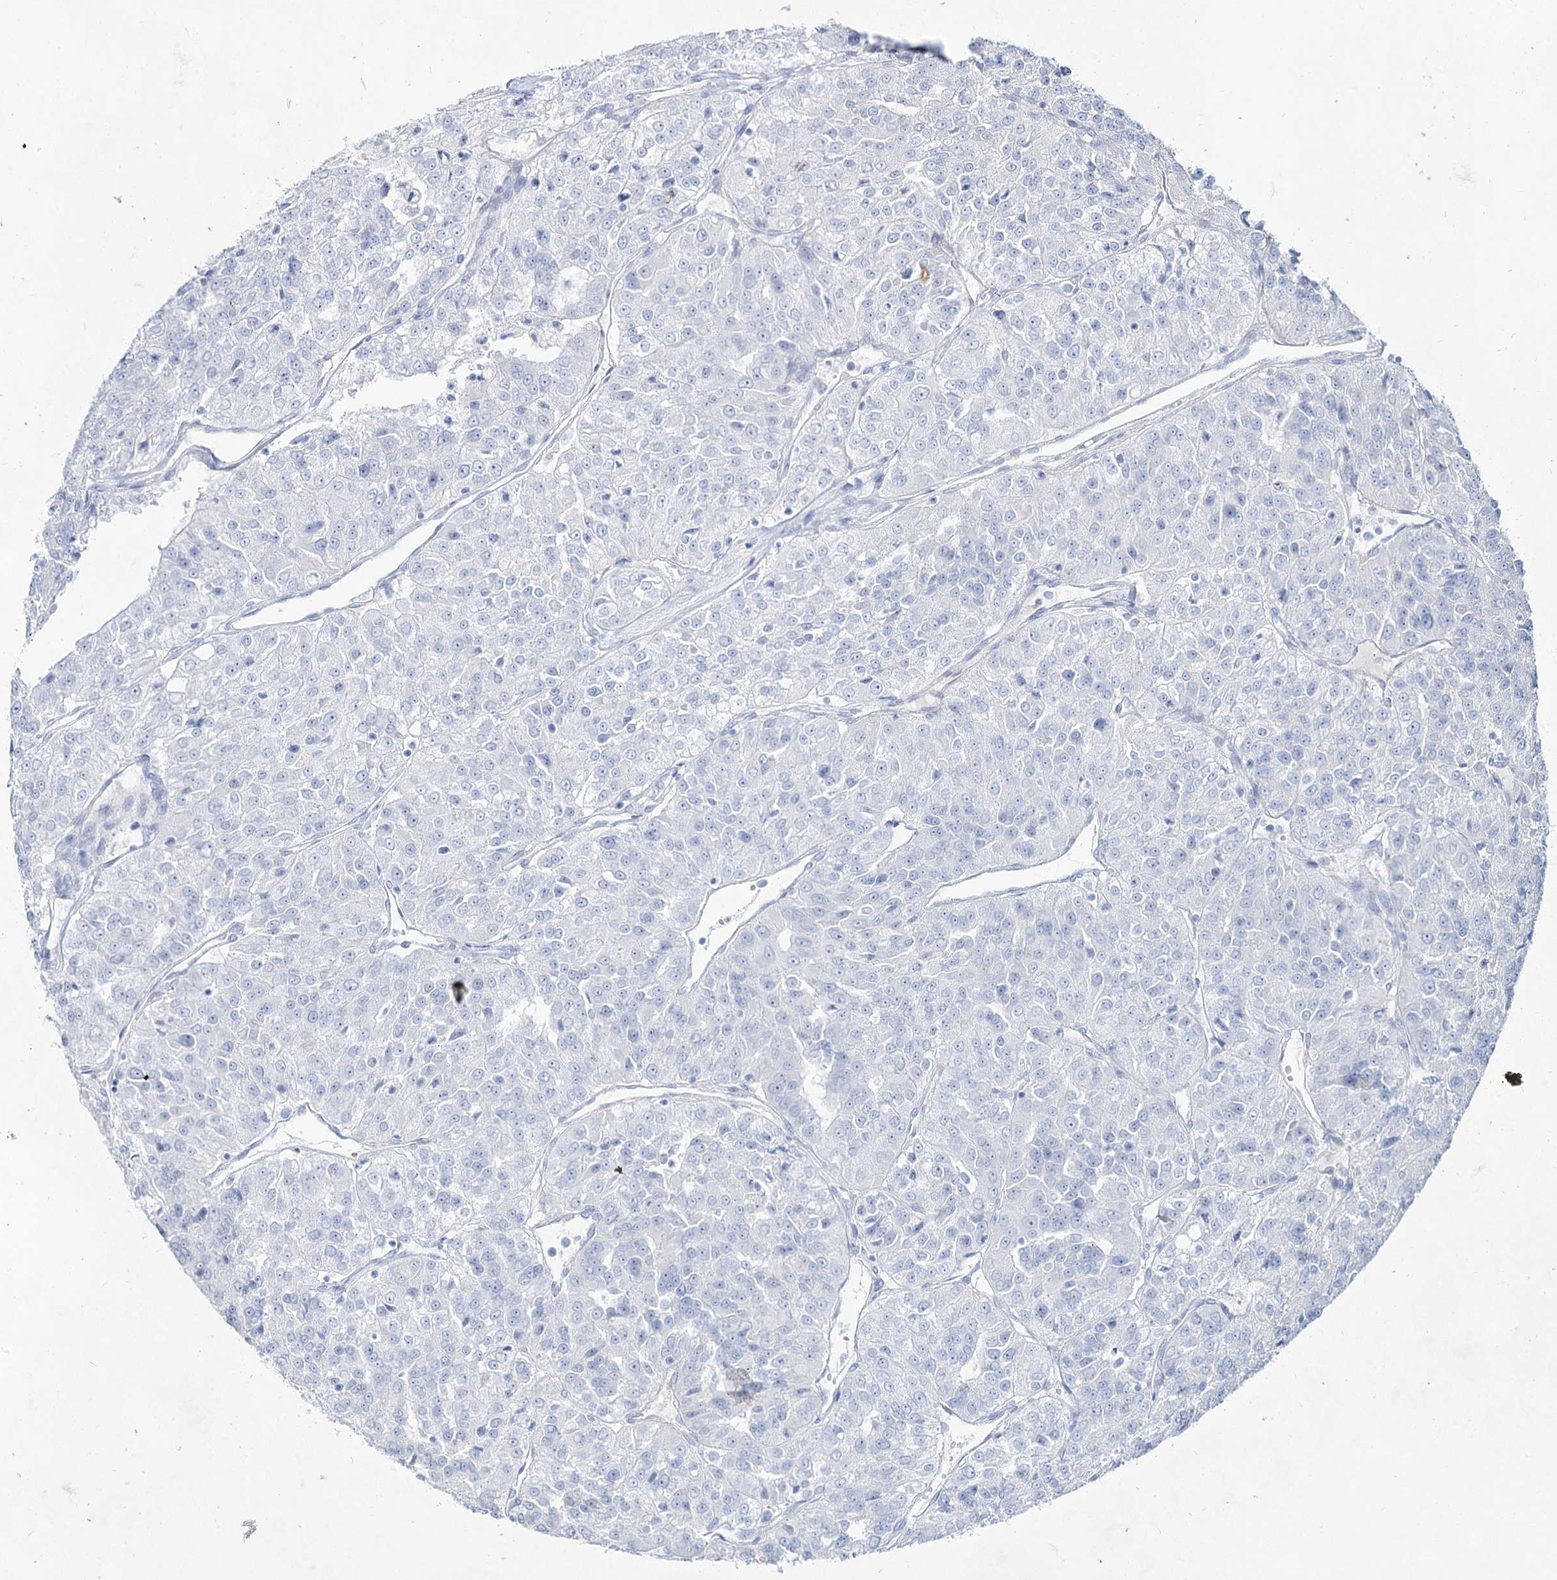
{"staining": {"intensity": "negative", "quantity": "none", "location": "none"}, "tissue": "renal cancer", "cell_type": "Tumor cells", "image_type": "cancer", "snomed": [{"axis": "morphology", "description": "Adenocarcinoma, NOS"}, {"axis": "topography", "description": "Kidney"}], "caption": "This is an immunohistochemistry (IHC) micrograph of human renal adenocarcinoma. There is no positivity in tumor cells.", "gene": "ACRV1", "patient": {"sex": "female", "age": 63}}